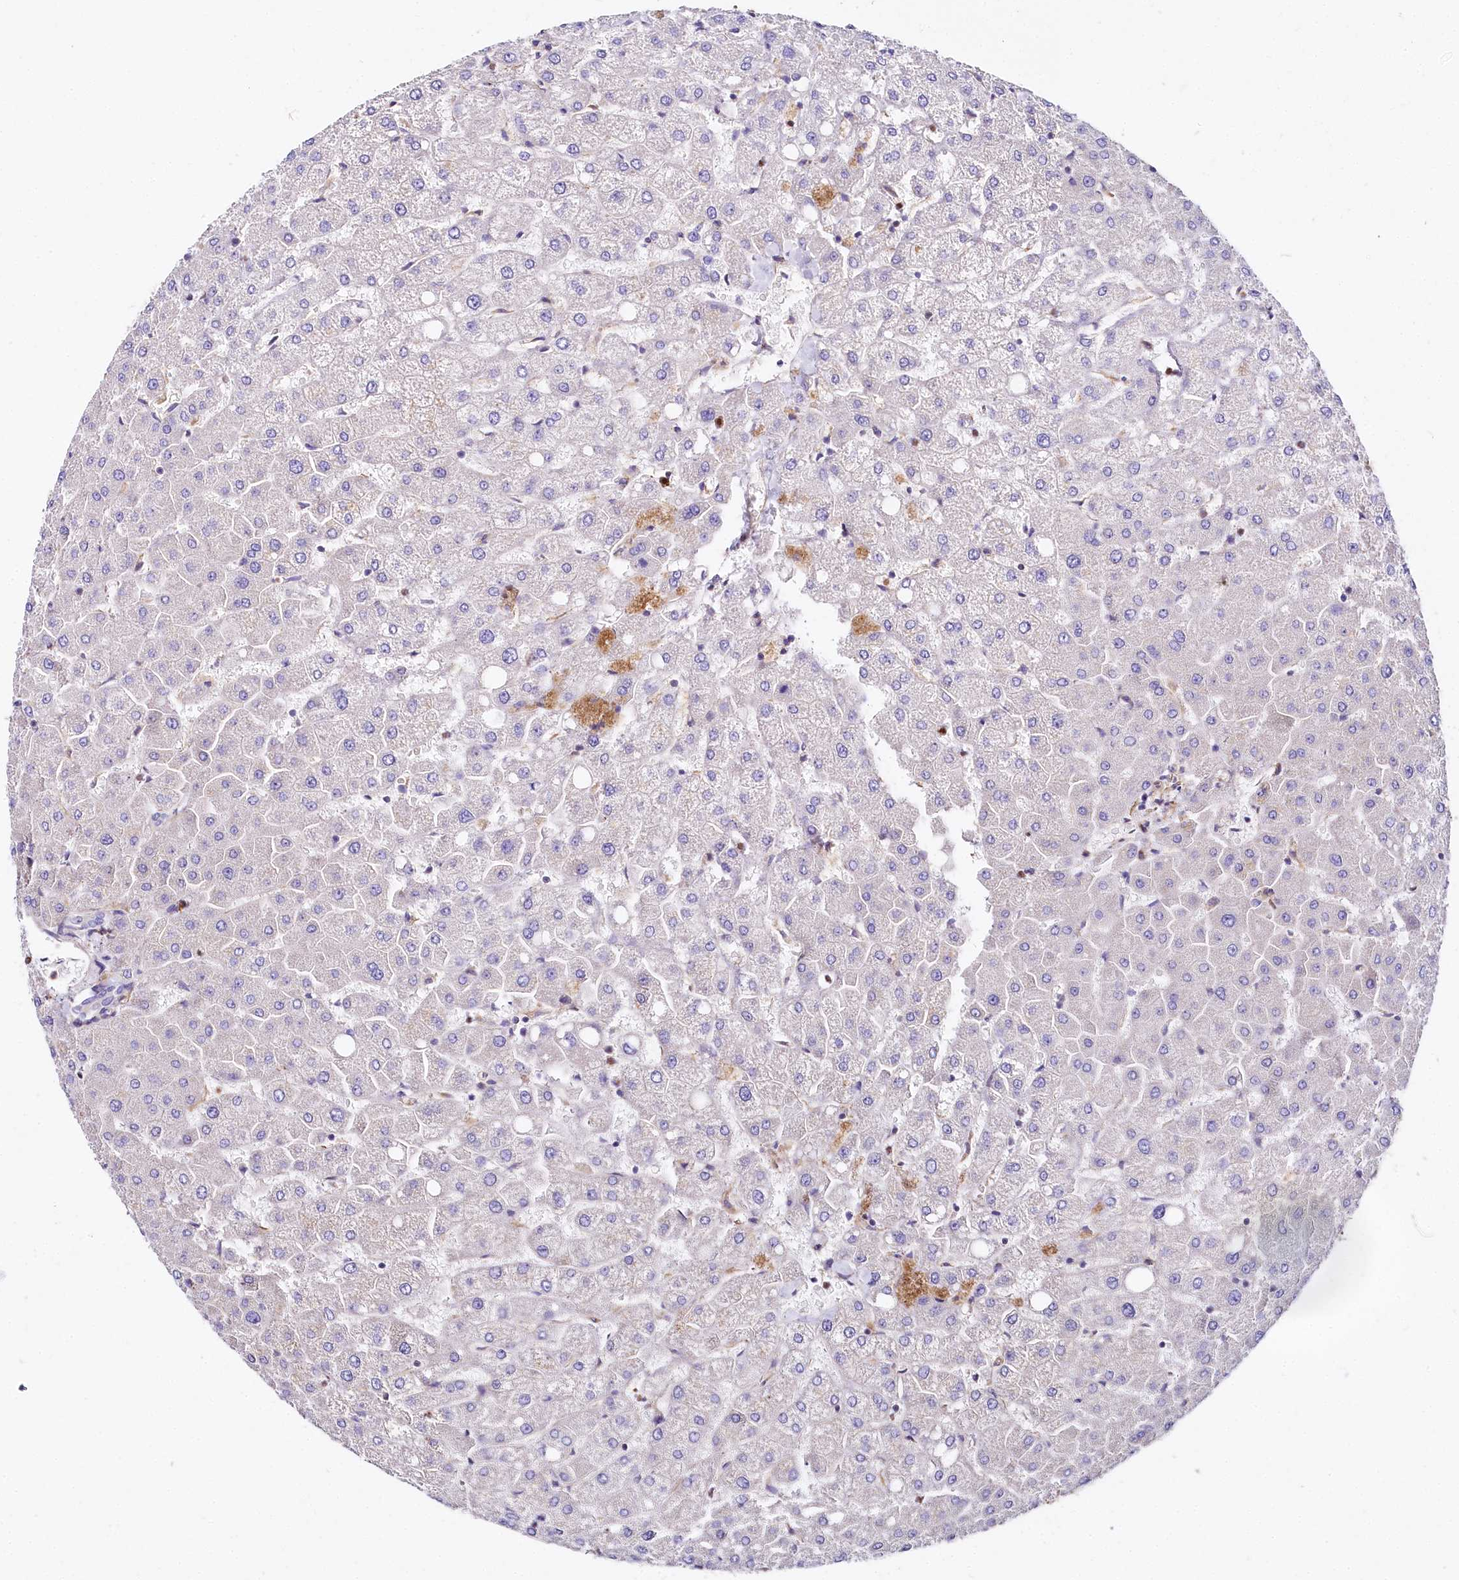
{"staining": {"intensity": "negative", "quantity": "none", "location": "none"}, "tissue": "liver", "cell_type": "Cholangiocytes", "image_type": "normal", "snomed": [{"axis": "morphology", "description": "Normal tissue, NOS"}, {"axis": "topography", "description": "Liver"}], "caption": "Cholangiocytes show no significant protein positivity in unremarkable liver. The staining is performed using DAB (3,3'-diaminobenzidine) brown chromogen with nuclei counter-stained in using hematoxylin.", "gene": "FCHSD2", "patient": {"sex": "female", "age": 54}}